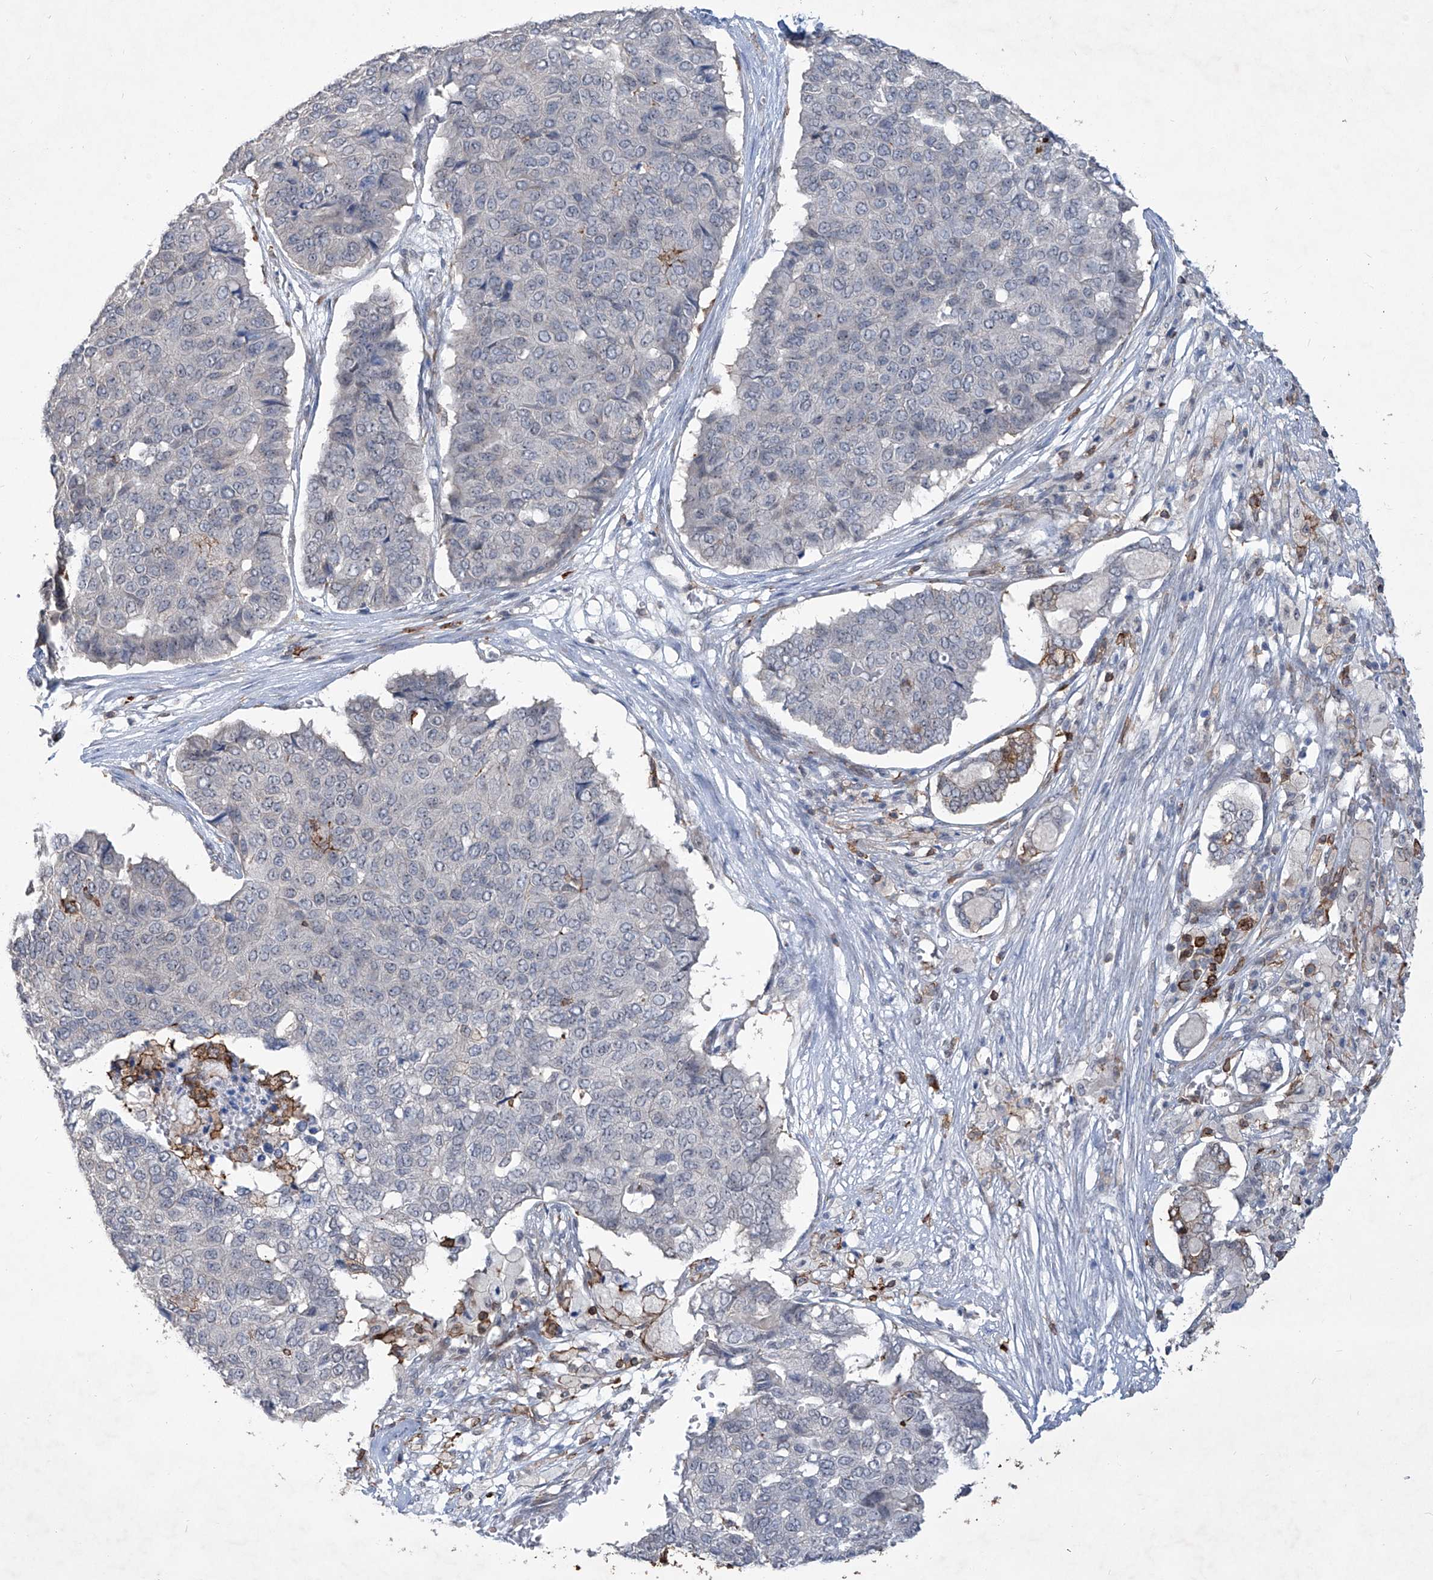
{"staining": {"intensity": "negative", "quantity": "none", "location": "none"}, "tissue": "pancreatic cancer", "cell_type": "Tumor cells", "image_type": "cancer", "snomed": [{"axis": "morphology", "description": "Adenocarcinoma, NOS"}, {"axis": "topography", "description": "Pancreas"}], "caption": "Image shows no significant protein positivity in tumor cells of pancreatic cancer (adenocarcinoma).", "gene": "ZBTB48", "patient": {"sex": "male", "age": 50}}